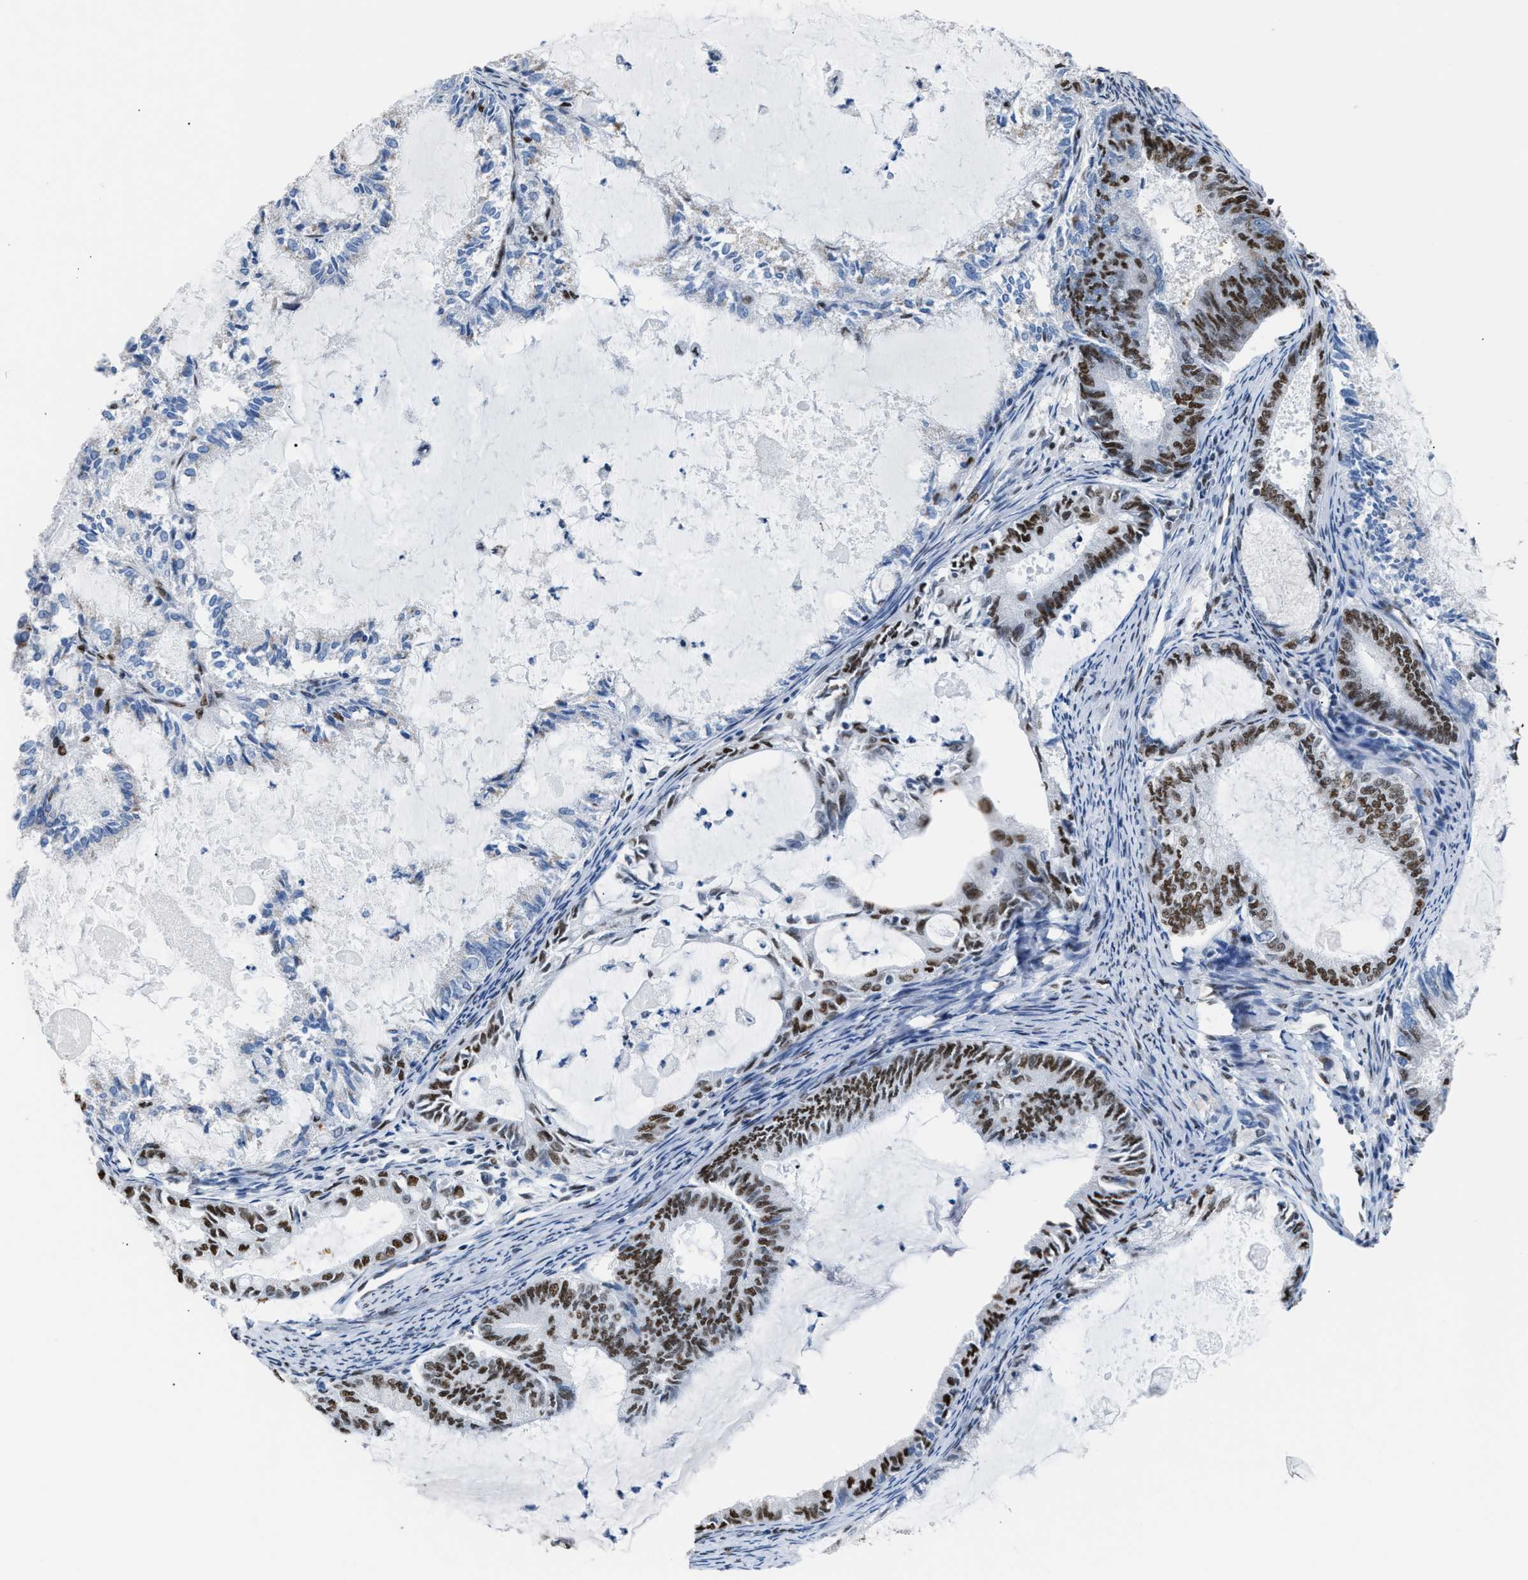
{"staining": {"intensity": "strong", "quantity": "25%-75%", "location": "nuclear"}, "tissue": "endometrial cancer", "cell_type": "Tumor cells", "image_type": "cancer", "snomed": [{"axis": "morphology", "description": "Adenocarcinoma, NOS"}, {"axis": "topography", "description": "Endometrium"}], "caption": "Strong nuclear positivity is identified in approximately 25%-75% of tumor cells in endometrial cancer.", "gene": "CCAR2", "patient": {"sex": "female", "age": 86}}